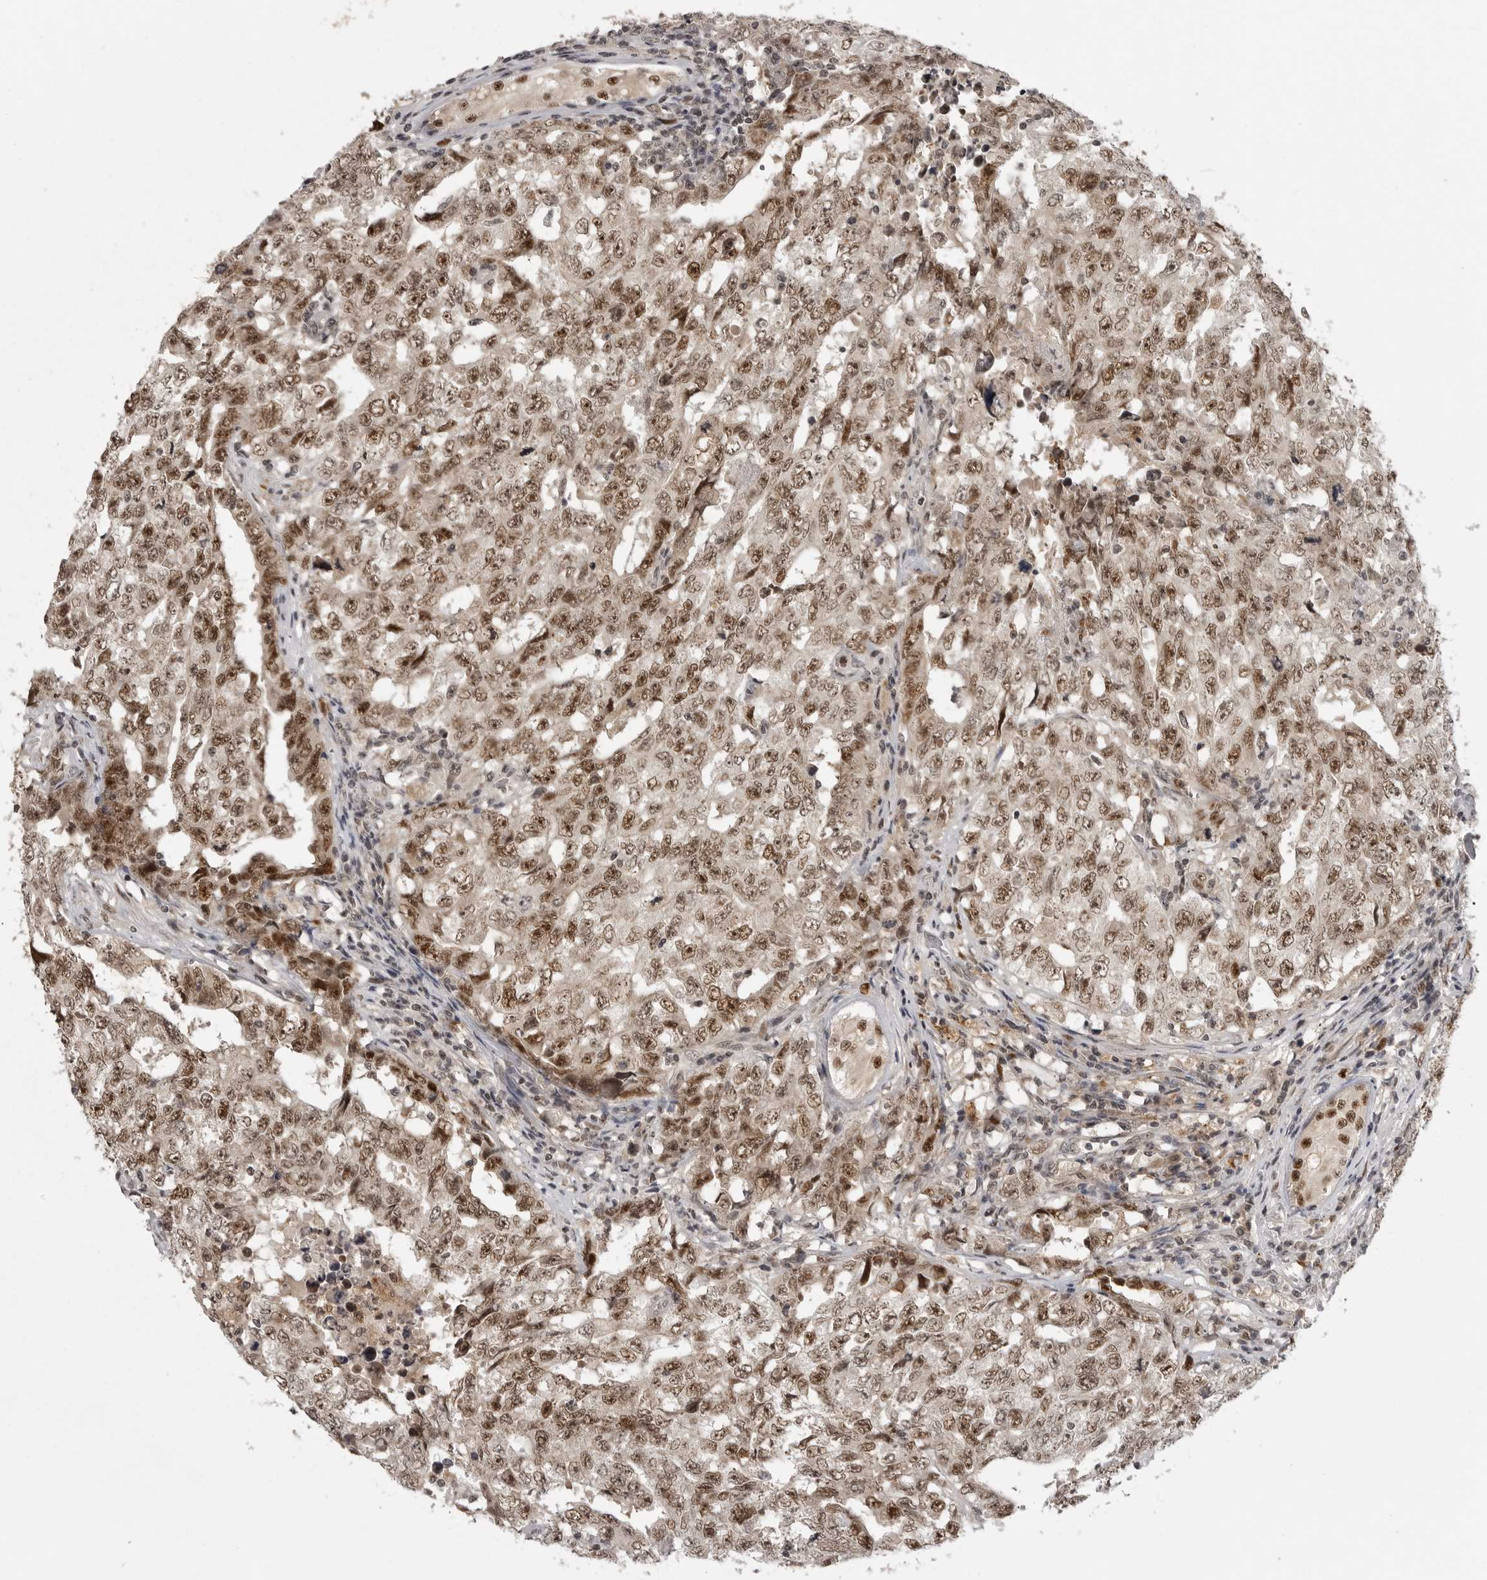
{"staining": {"intensity": "strong", "quantity": ">75%", "location": "nuclear"}, "tissue": "testis cancer", "cell_type": "Tumor cells", "image_type": "cancer", "snomed": [{"axis": "morphology", "description": "Carcinoma, Embryonal, NOS"}, {"axis": "topography", "description": "Testis"}], "caption": "This is a histology image of immunohistochemistry (IHC) staining of testis embryonal carcinoma, which shows strong staining in the nuclear of tumor cells.", "gene": "PEG3", "patient": {"sex": "male", "age": 26}}